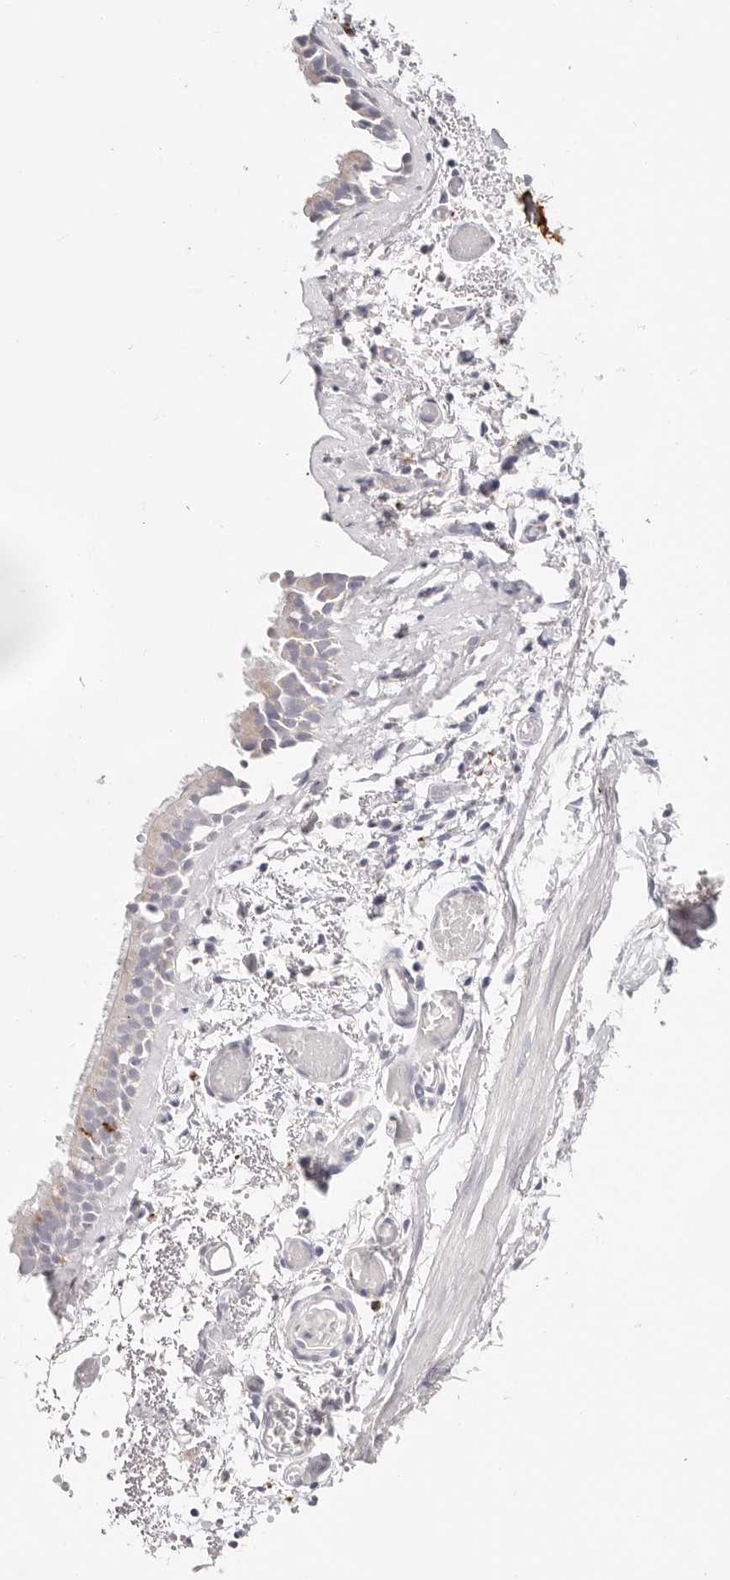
{"staining": {"intensity": "weak", "quantity": "25%-75%", "location": "cytoplasmic/membranous"}, "tissue": "bronchus", "cell_type": "Respiratory epithelial cells", "image_type": "normal", "snomed": [{"axis": "morphology", "description": "Normal tissue, NOS"}, {"axis": "topography", "description": "Bronchus"}, {"axis": "topography", "description": "Lung"}], "caption": "This histopathology image demonstrates immunohistochemistry staining of unremarkable bronchus, with low weak cytoplasmic/membranous staining in approximately 25%-75% of respiratory epithelial cells.", "gene": "STKLD1", "patient": {"sex": "male", "age": 56}}